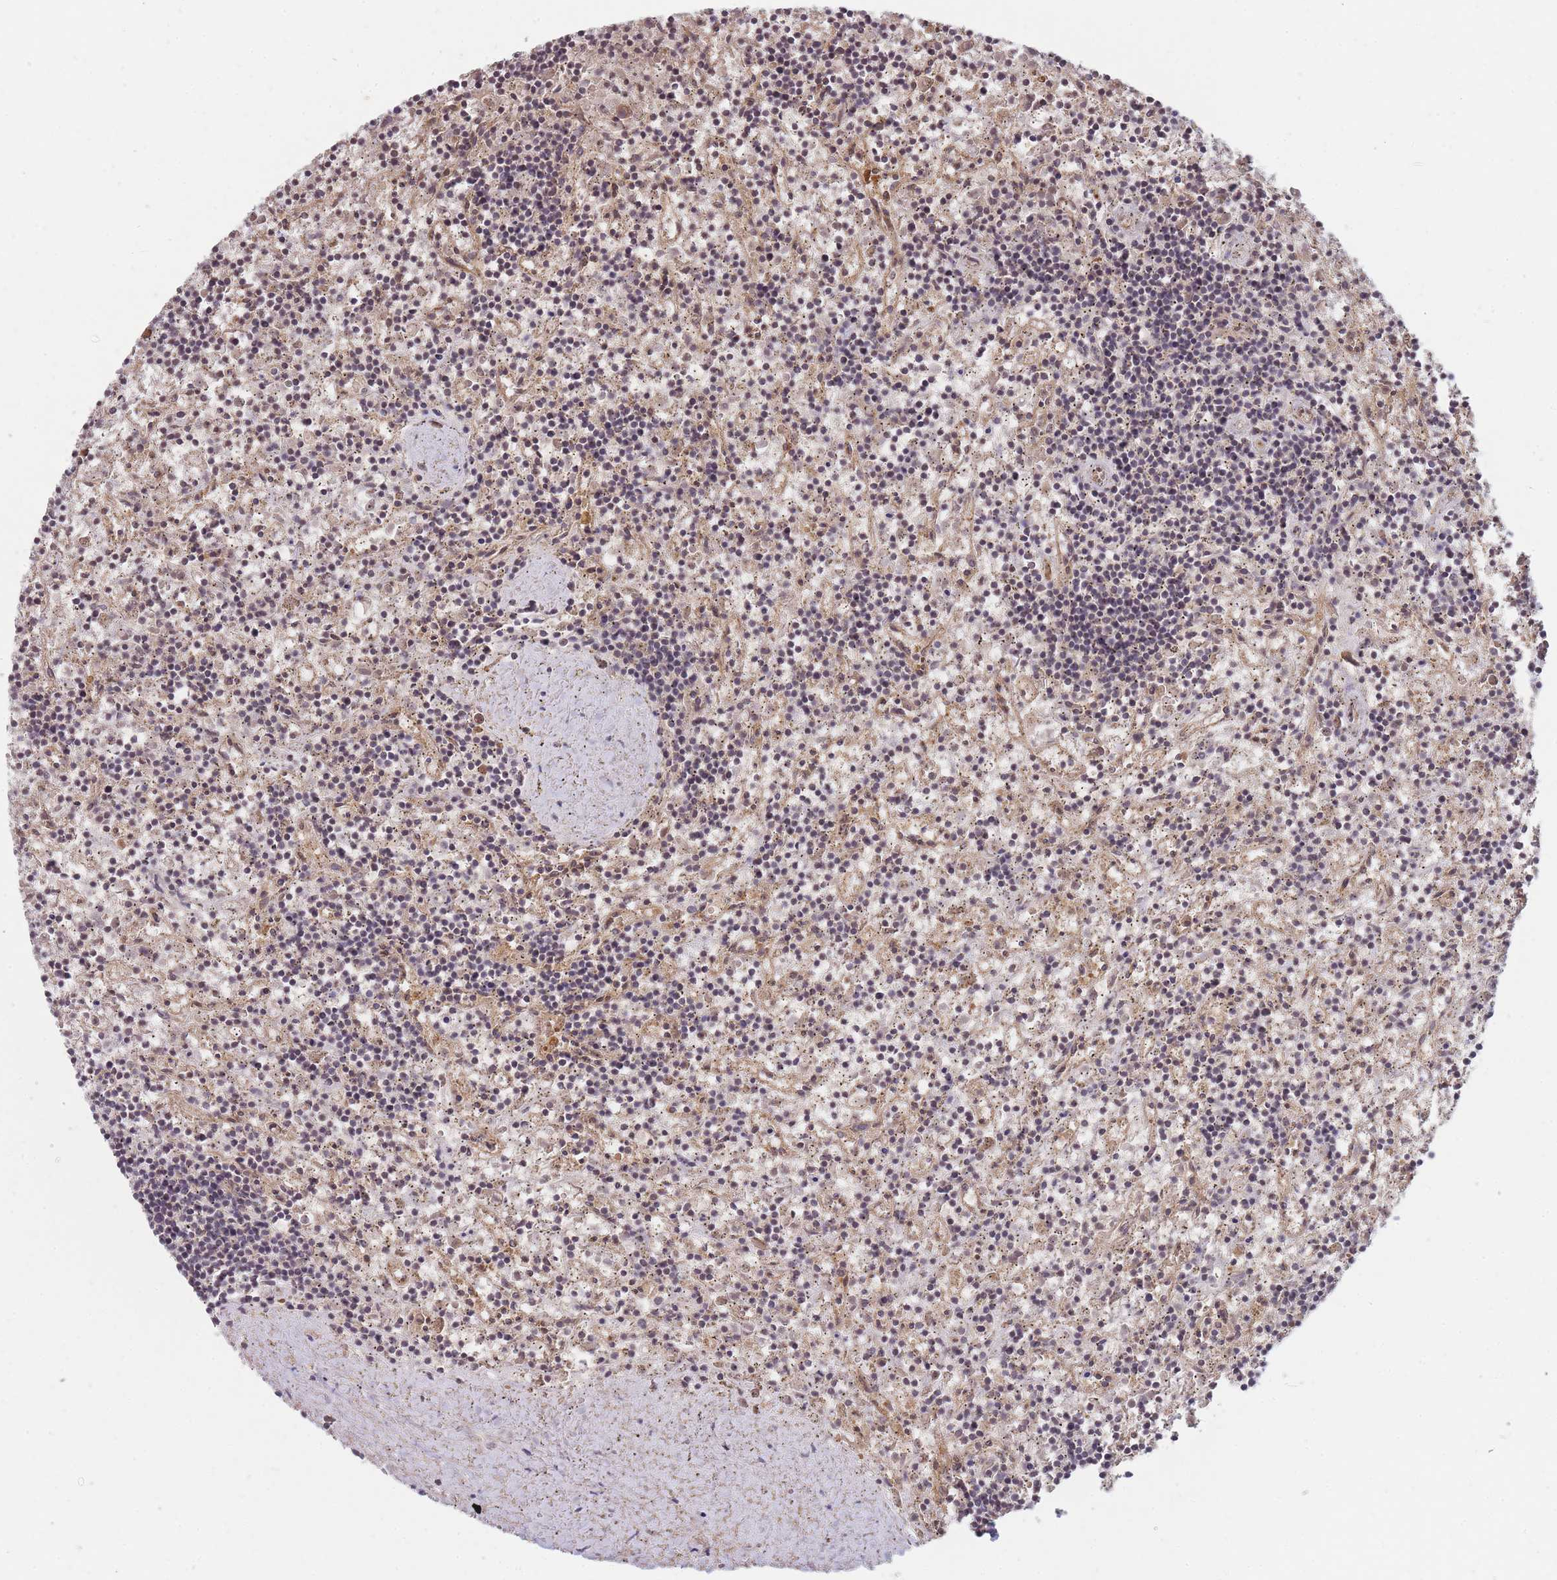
{"staining": {"intensity": "negative", "quantity": "none", "location": "none"}, "tissue": "lymphoma", "cell_type": "Tumor cells", "image_type": "cancer", "snomed": [{"axis": "morphology", "description": "Malignant lymphoma, non-Hodgkin's type, Low grade"}, {"axis": "topography", "description": "Spleen"}], "caption": "A photomicrograph of lymphoma stained for a protein demonstrates no brown staining in tumor cells.", "gene": "RALGDS", "patient": {"sex": "male", "age": 76}}